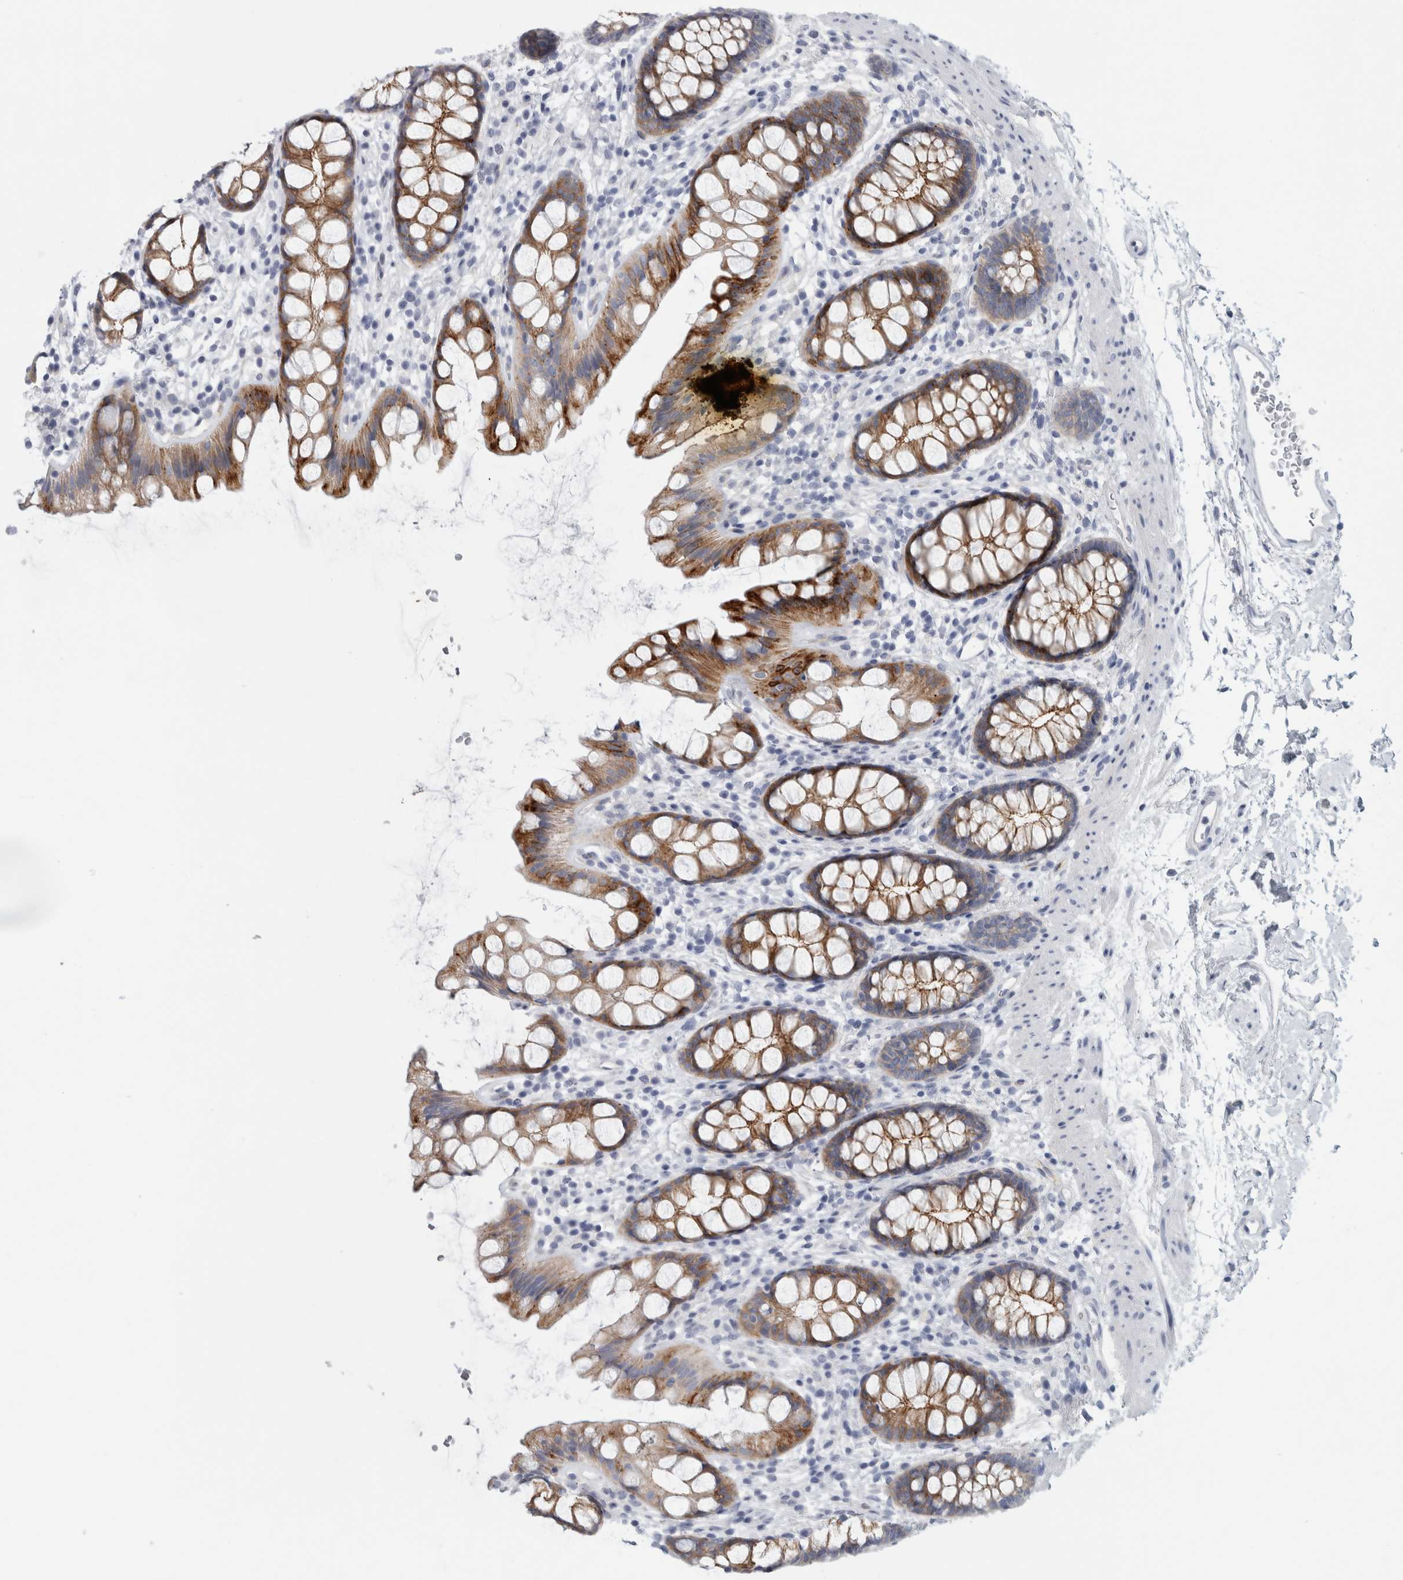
{"staining": {"intensity": "strong", "quantity": ">75%", "location": "cytoplasmic/membranous"}, "tissue": "rectum", "cell_type": "Glandular cells", "image_type": "normal", "snomed": [{"axis": "morphology", "description": "Normal tissue, NOS"}, {"axis": "topography", "description": "Rectum"}], "caption": "A brown stain highlights strong cytoplasmic/membranous expression of a protein in glandular cells of benign human rectum. The protein is stained brown, and the nuclei are stained in blue (DAB (3,3'-diaminobenzidine) IHC with brightfield microscopy, high magnification).", "gene": "B3GNT3", "patient": {"sex": "female", "age": 65}}